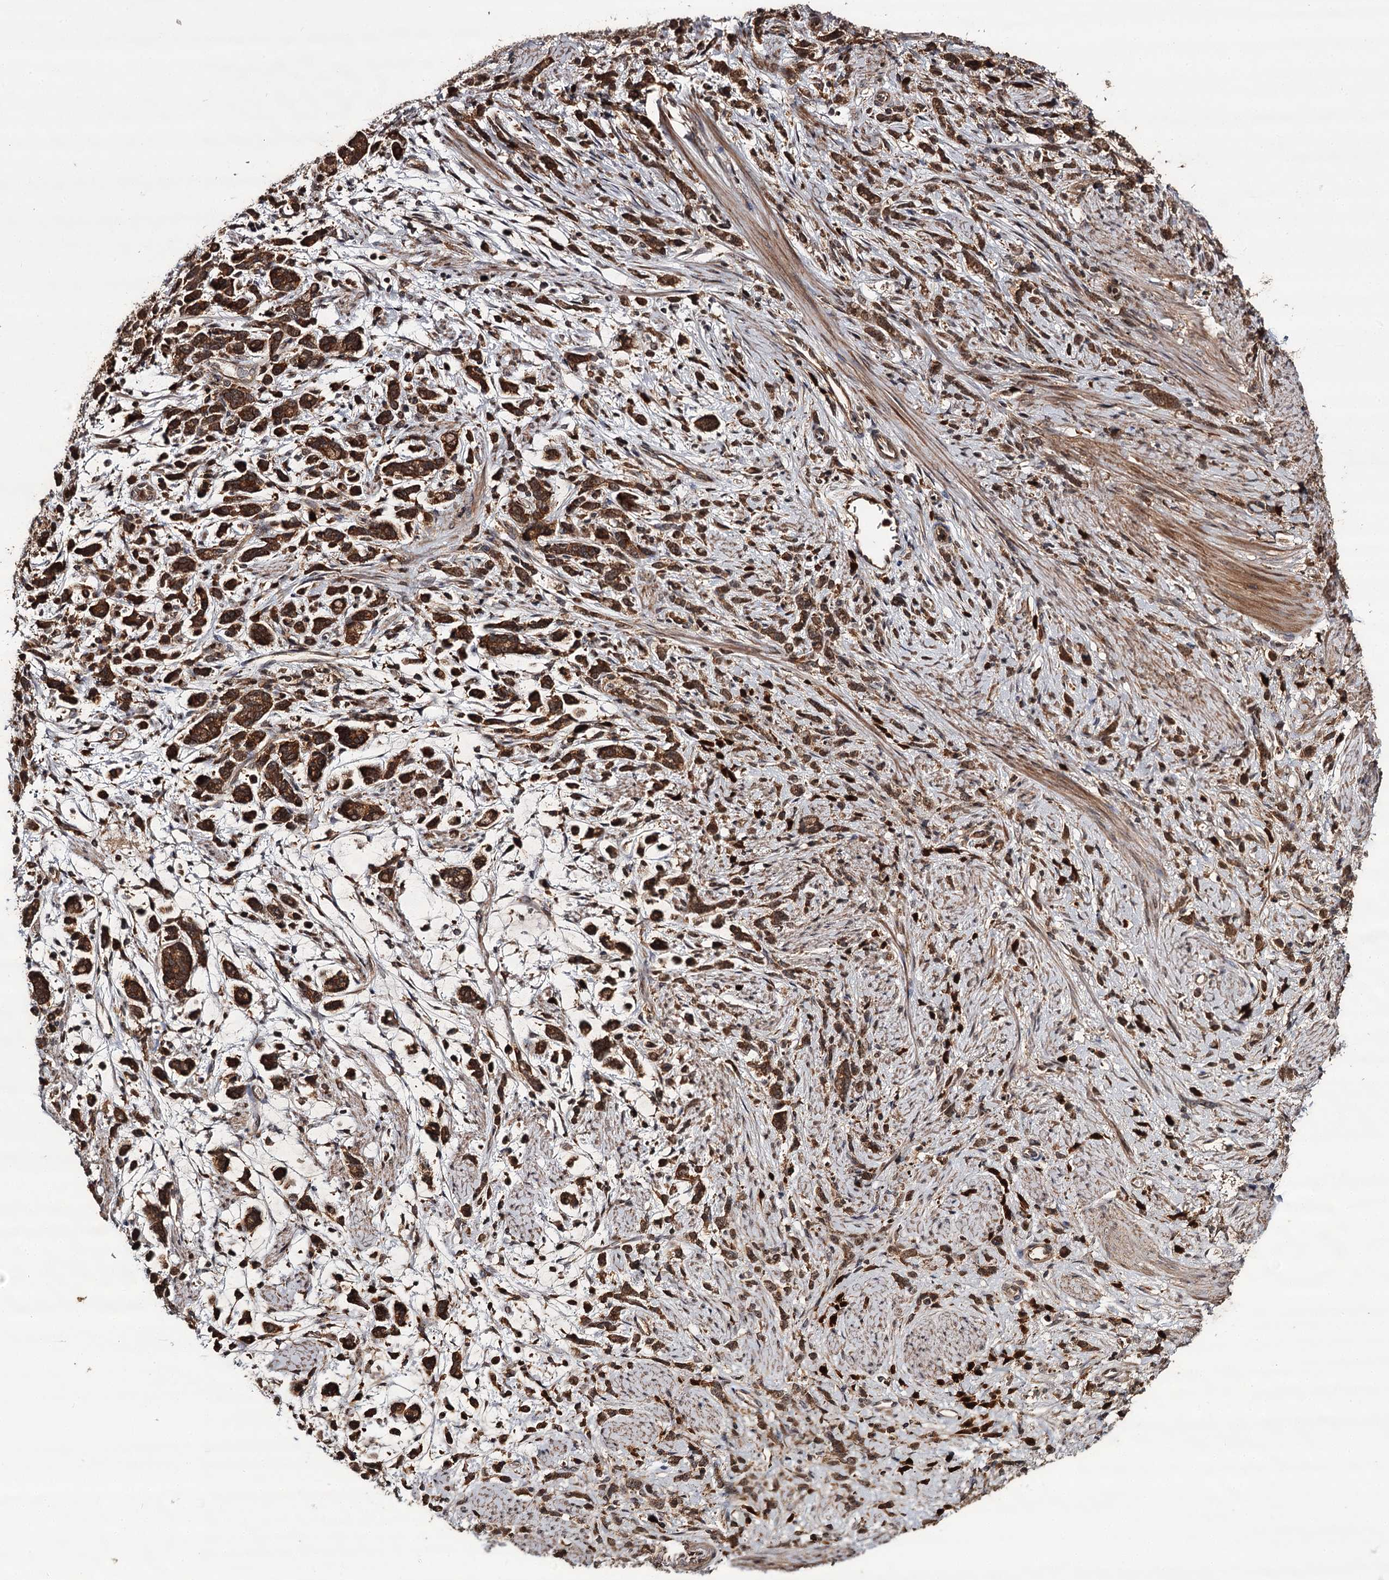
{"staining": {"intensity": "strong", "quantity": ">75%", "location": "cytoplasmic/membranous"}, "tissue": "stomach cancer", "cell_type": "Tumor cells", "image_type": "cancer", "snomed": [{"axis": "morphology", "description": "Adenocarcinoma, NOS"}, {"axis": "topography", "description": "Stomach"}], "caption": "Tumor cells demonstrate strong cytoplasmic/membranous expression in approximately >75% of cells in adenocarcinoma (stomach). The protein of interest is stained brown, and the nuclei are stained in blue (DAB (3,3'-diaminobenzidine) IHC with brightfield microscopy, high magnification).", "gene": "TTC12", "patient": {"sex": "female", "age": 60}}